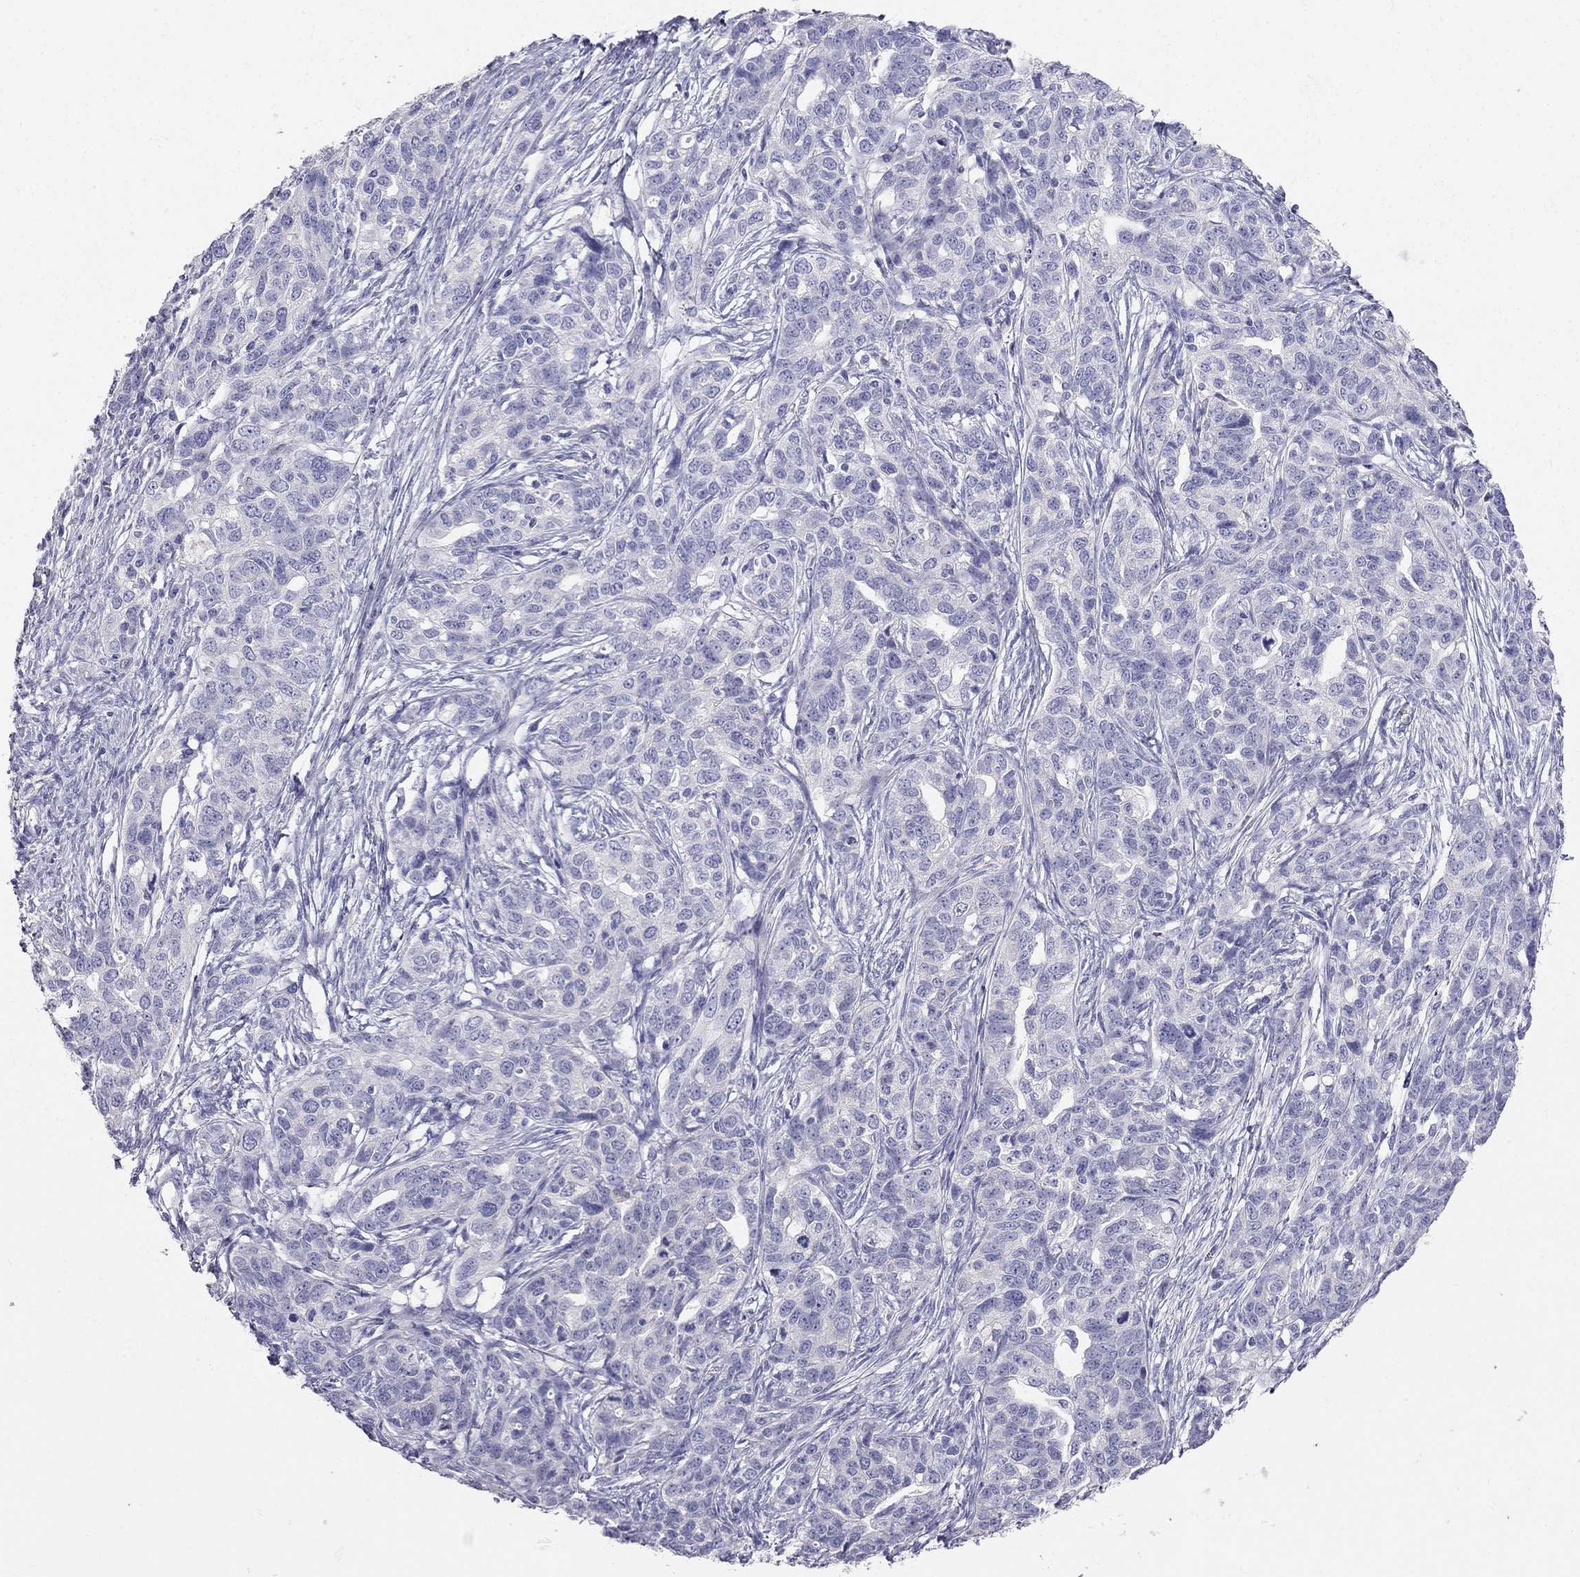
{"staining": {"intensity": "negative", "quantity": "none", "location": "none"}, "tissue": "ovarian cancer", "cell_type": "Tumor cells", "image_type": "cancer", "snomed": [{"axis": "morphology", "description": "Cystadenocarcinoma, serous, NOS"}, {"axis": "topography", "description": "Ovary"}], "caption": "This is an immunohistochemistry (IHC) photomicrograph of human ovarian cancer. There is no positivity in tumor cells.", "gene": "RFLNA", "patient": {"sex": "female", "age": 71}}